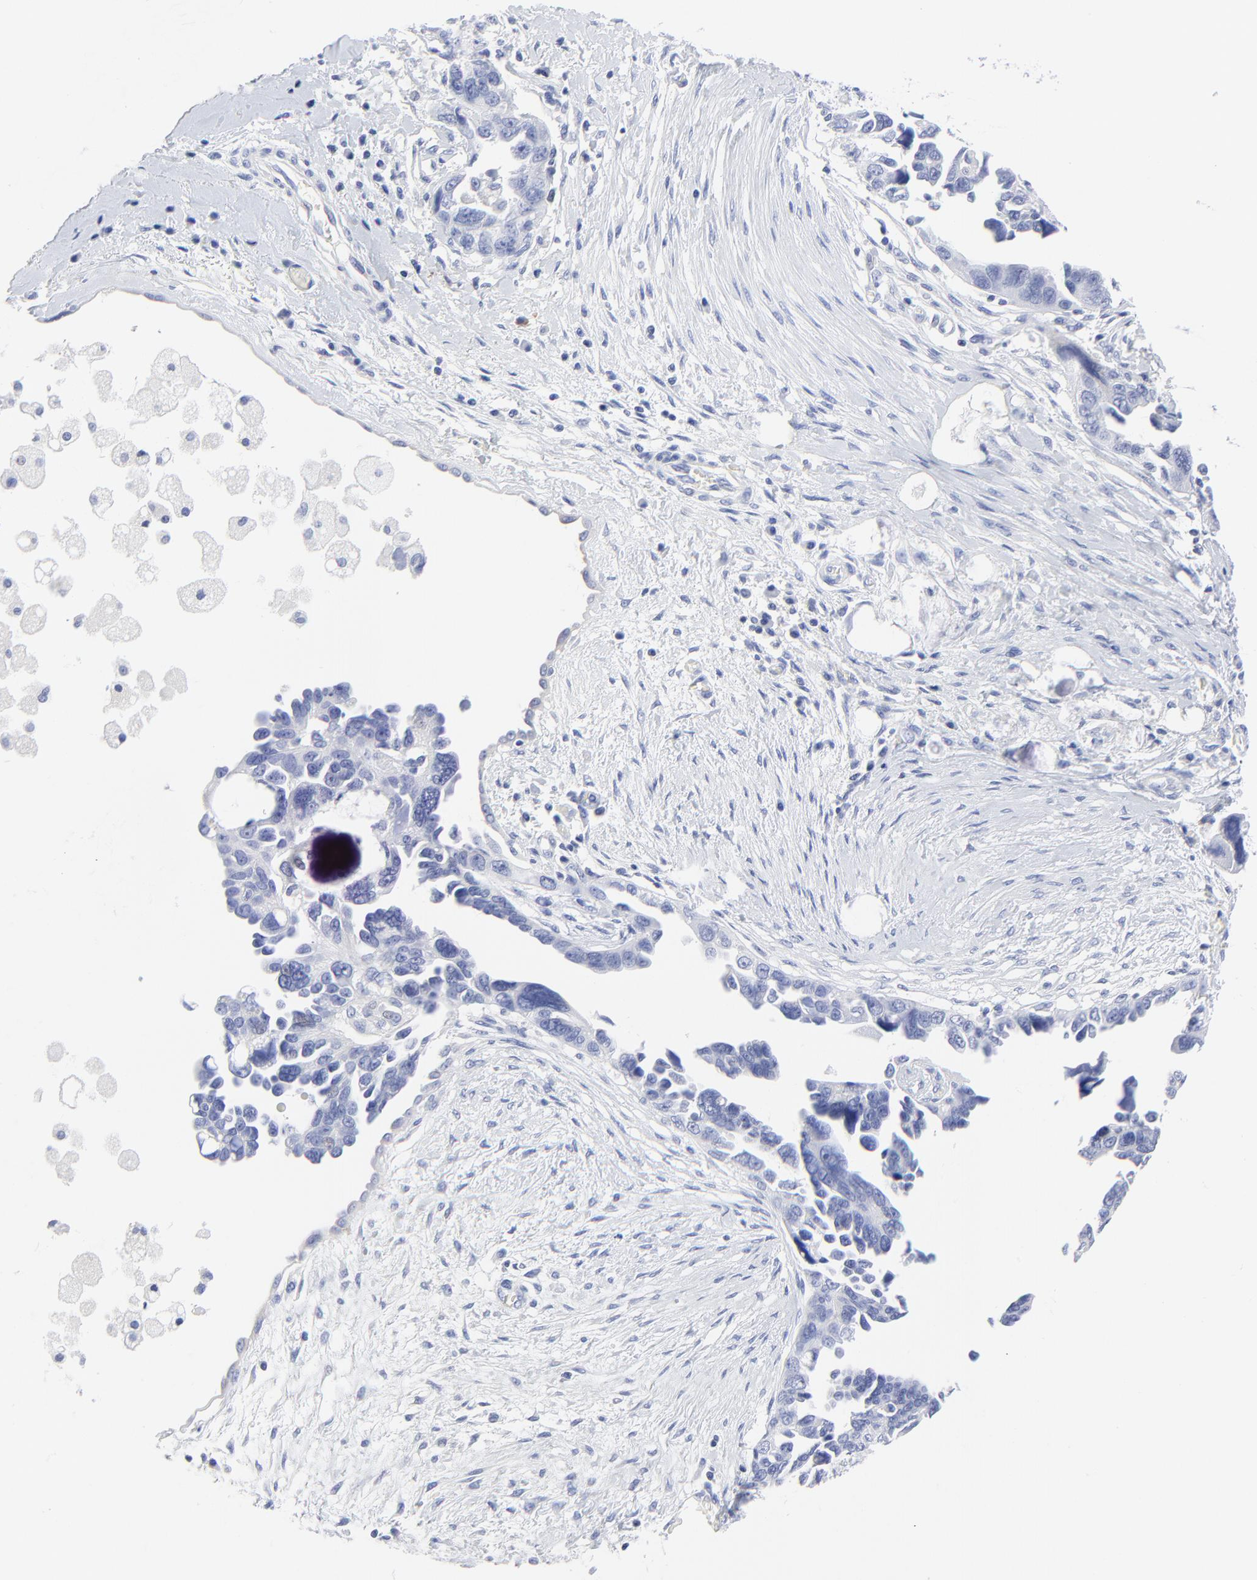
{"staining": {"intensity": "negative", "quantity": "none", "location": "none"}, "tissue": "ovarian cancer", "cell_type": "Tumor cells", "image_type": "cancer", "snomed": [{"axis": "morphology", "description": "Cystadenocarcinoma, serous, NOS"}, {"axis": "topography", "description": "Ovary"}], "caption": "A high-resolution image shows IHC staining of ovarian cancer (serous cystadenocarcinoma), which shows no significant staining in tumor cells.", "gene": "PSD3", "patient": {"sex": "female", "age": 63}}